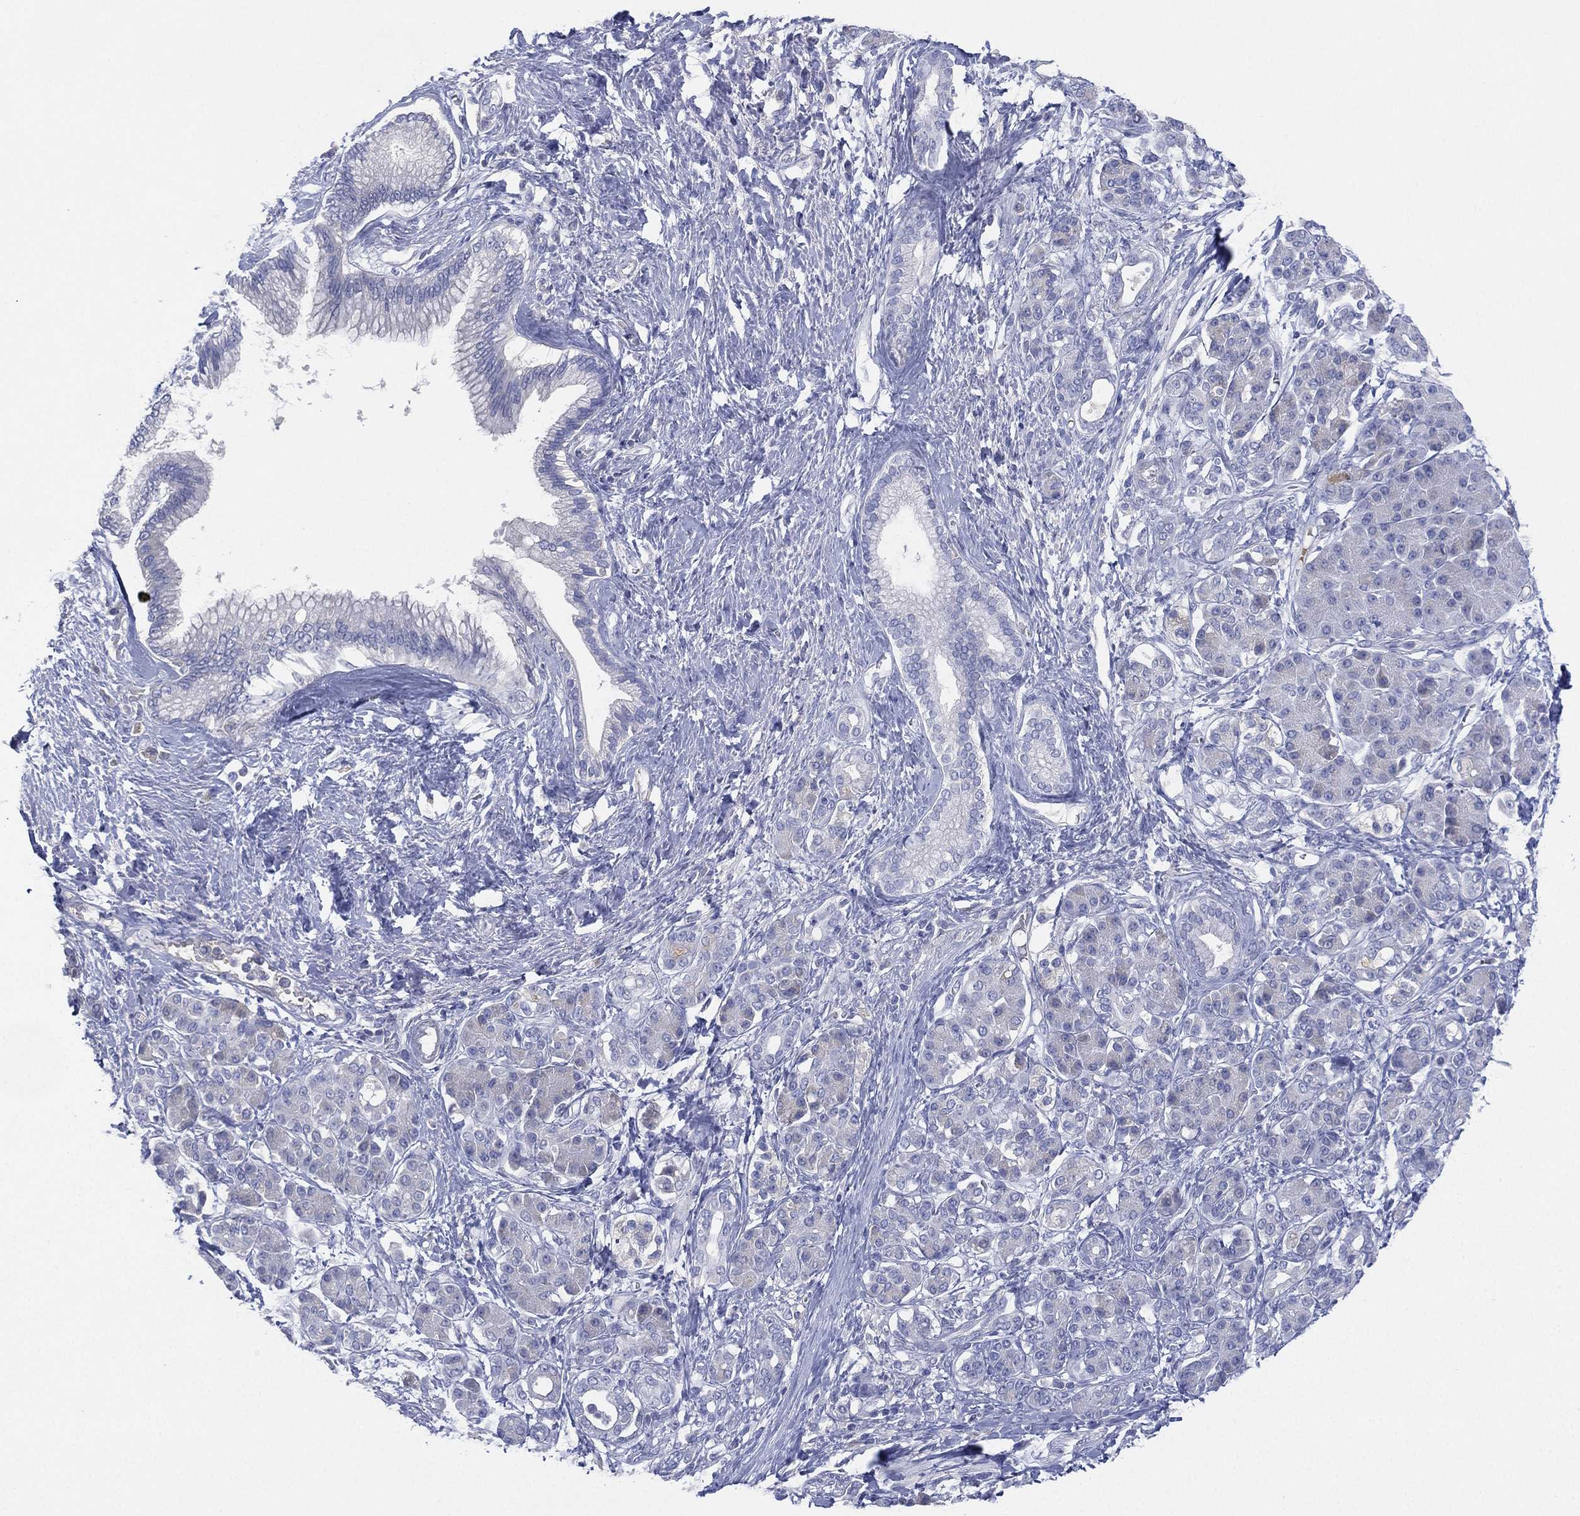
{"staining": {"intensity": "negative", "quantity": "none", "location": "none"}, "tissue": "pancreatic cancer", "cell_type": "Tumor cells", "image_type": "cancer", "snomed": [{"axis": "morphology", "description": "Adenocarcinoma, NOS"}, {"axis": "topography", "description": "Pancreas"}], "caption": "This is a image of IHC staining of pancreatic cancer (adenocarcinoma), which shows no positivity in tumor cells. The staining was performed using DAB (3,3'-diaminobenzidine) to visualize the protein expression in brown, while the nuclei were stained in blue with hematoxylin (Magnification: 20x).", "gene": "CYP2D6", "patient": {"sex": "female", "age": 73}}